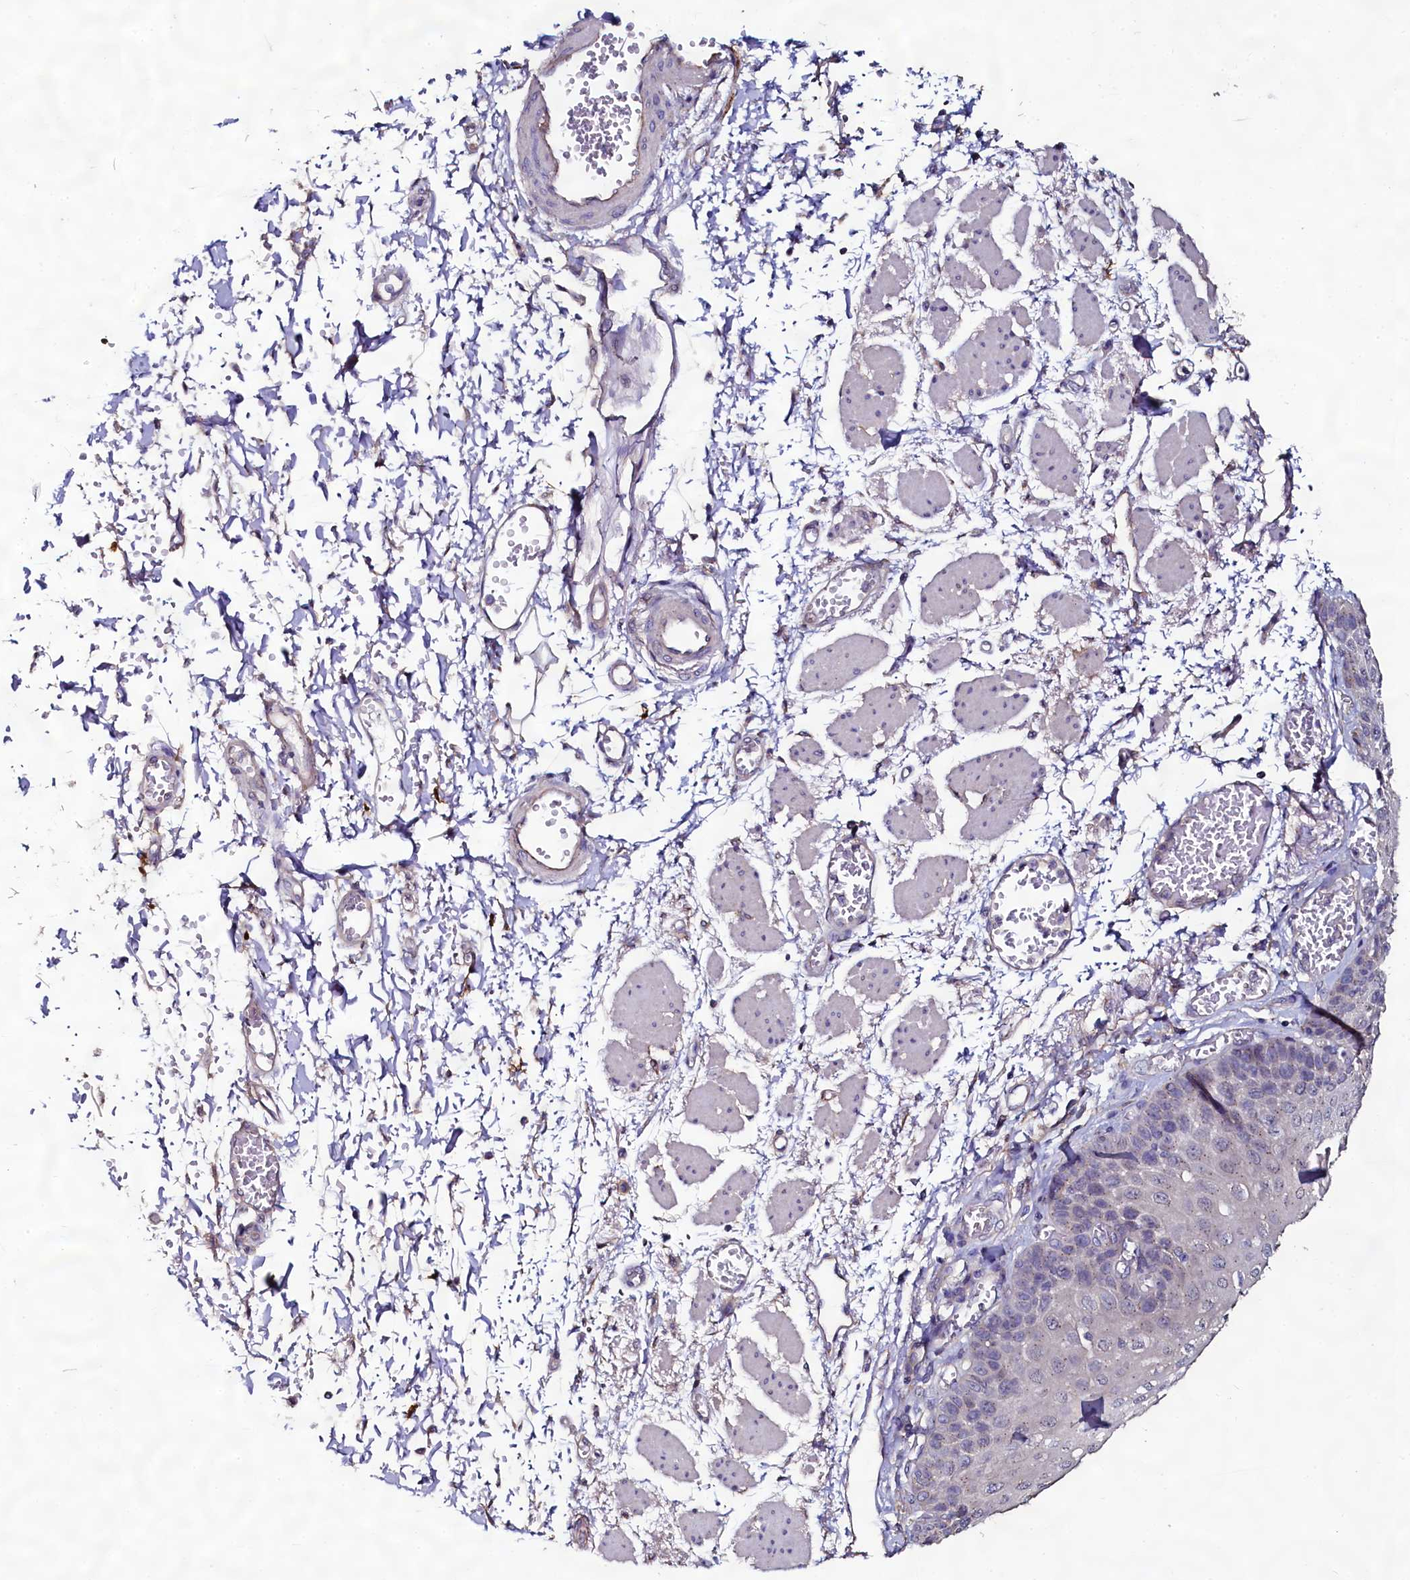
{"staining": {"intensity": "weak", "quantity": "<25%", "location": "cytoplasmic/membranous"}, "tissue": "esophagus", "cell_type": "Squamous epithelial cells", "image_type": "normal", "snomed": [{"axis": "morphology", "description": "Normal tissue, NOS"}, {"axis": "topography", "description": "Esophagus"}], "caption": "Micrograph shows no protein expression in squamous epithelial cells of normal esophagus.", "gene": "USPL1", "patient": {"sex": "male", "age": 81}}